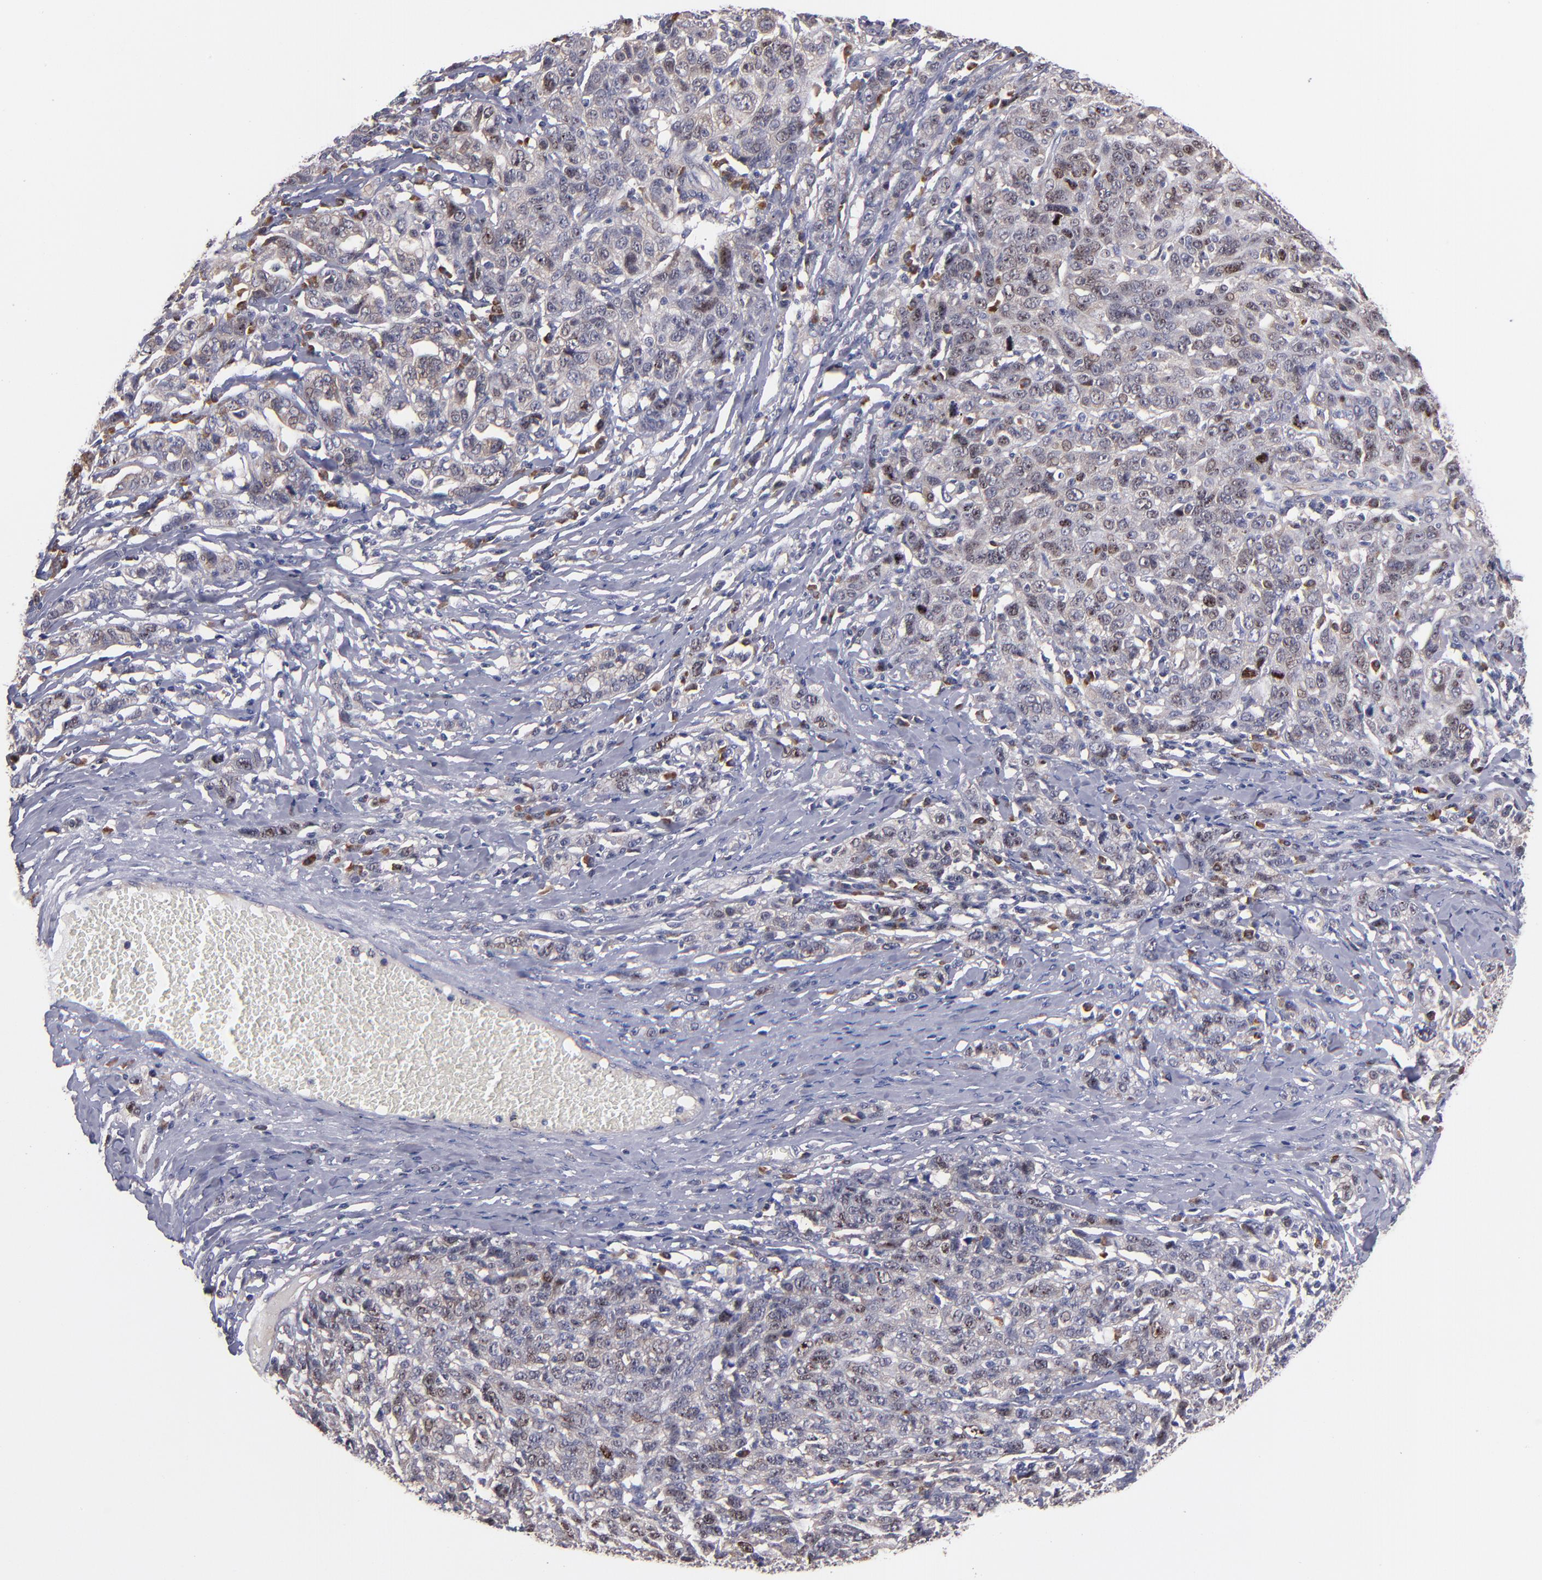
{"staining": {"intensity": "weak", "quantity": ">75%", "location": "cytoplasmic/membranous"}, "tissue": "ovarian cancer", "cell_type": "Tumor cells", "image_type": "cancer", "snomed": [{"axis": "morphology", "description": "Cystadenocarcinoma, serous, NOS"}, {"axis": "topography", "description": "Ovary"}], "caption": "Ovarian cancer (serous cystadenocarcinoma) stained for a protein displays weak cytoplasmic/membranous positivity in tumor cells.", "gene": "EIF3L", "patient": {"sex": "female", "age": 71}}